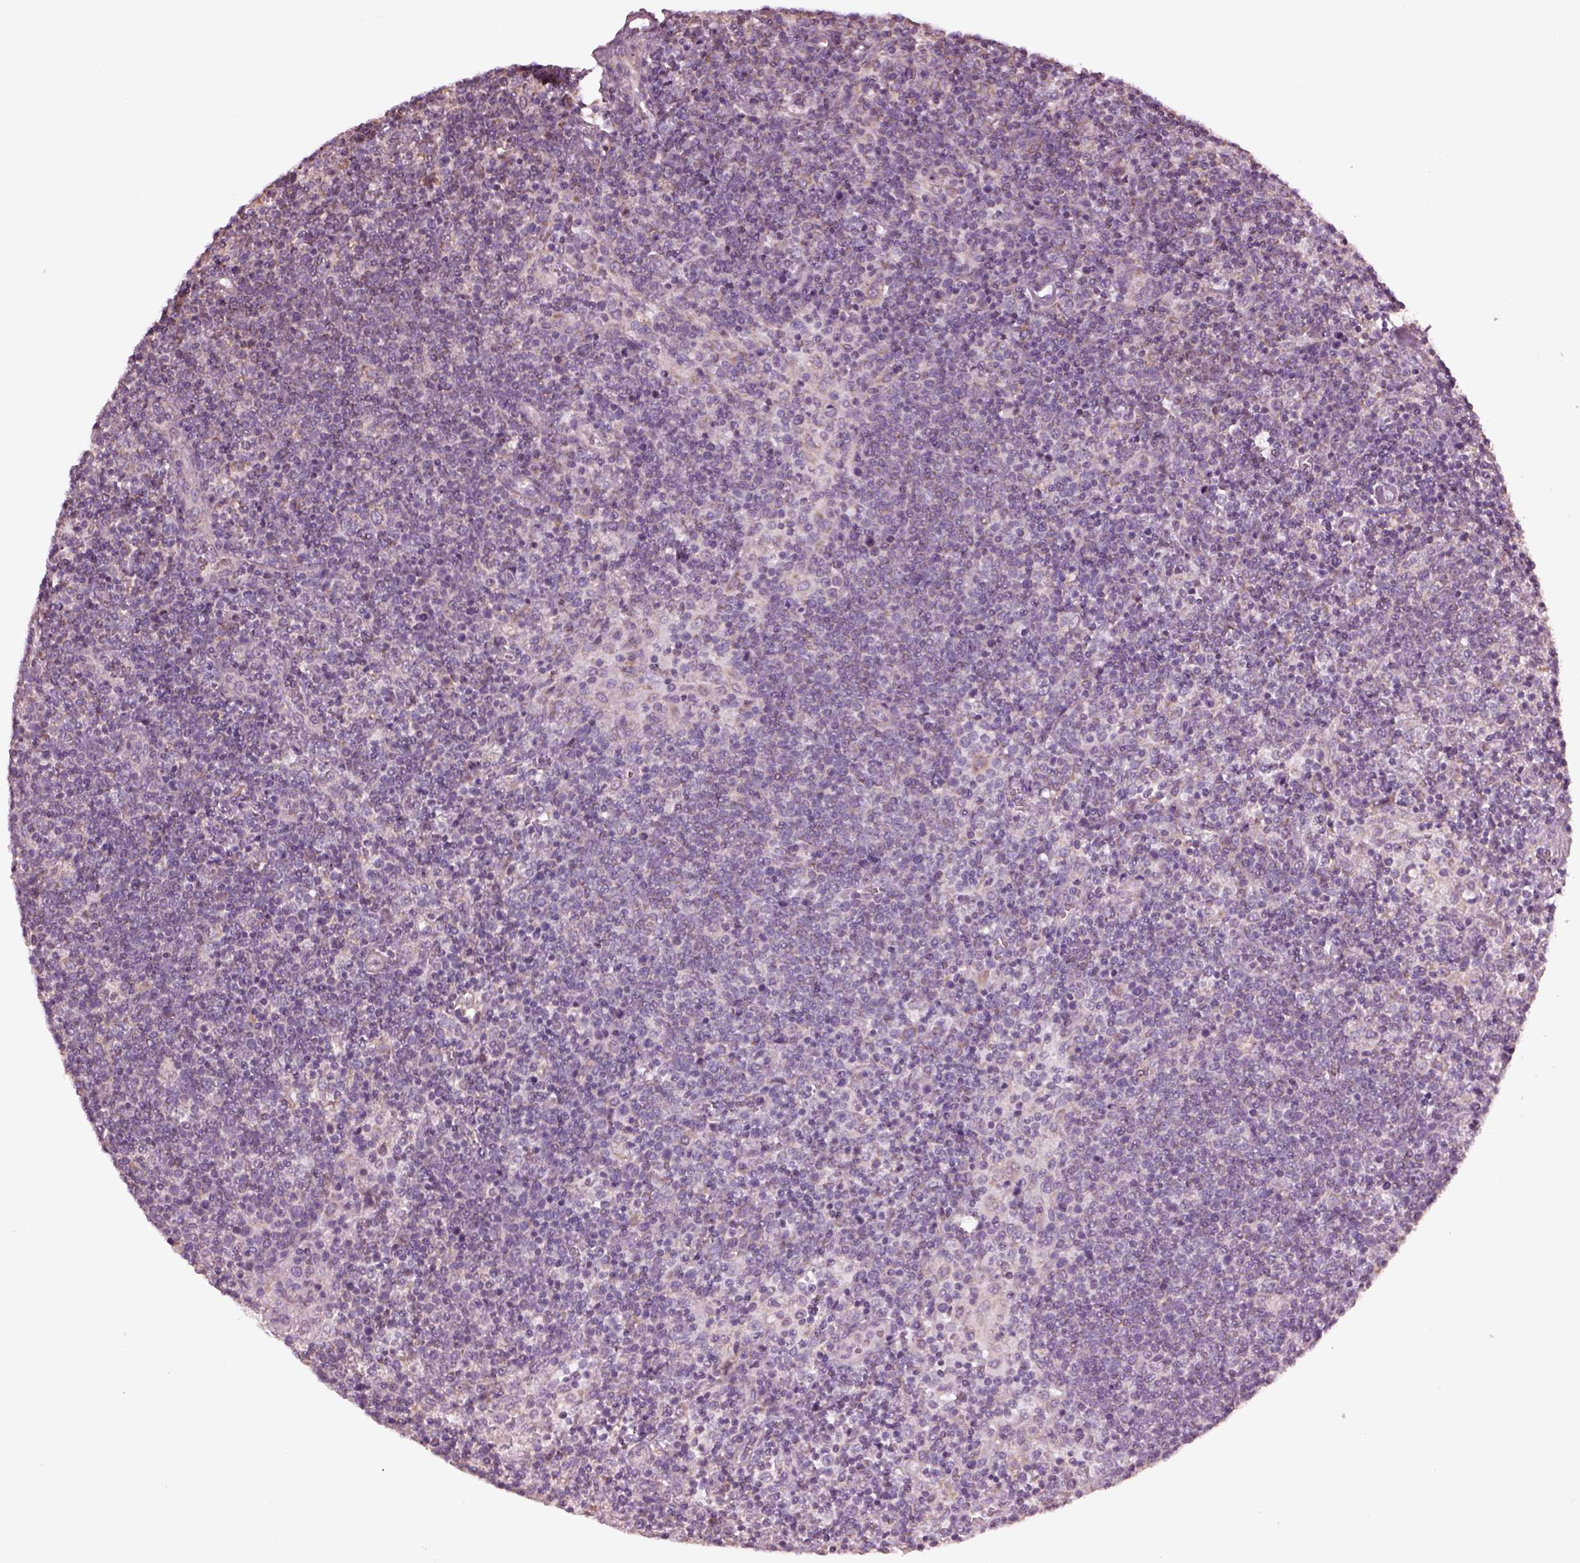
{"staining": {"intensity": "negative", "quantity": "none", "location": "none"}, "tissue": "lymphoma", "cell_type": "Tumor cells", "image_type": "cancer", "snomed": [{"axis": "morphology", "description": "Malignant lymphoma, non-Hodgkin's type, High grade"}, {"axis": "topography", "description": "Lymph node"}], "caption": "Micrograph shows no significant protein staining in tumor cells of high-grade malignant lymphoma, non-Hodgkin's type.", "gene": "SPATA7", "patient": {"sex": "male", "age": 61}}